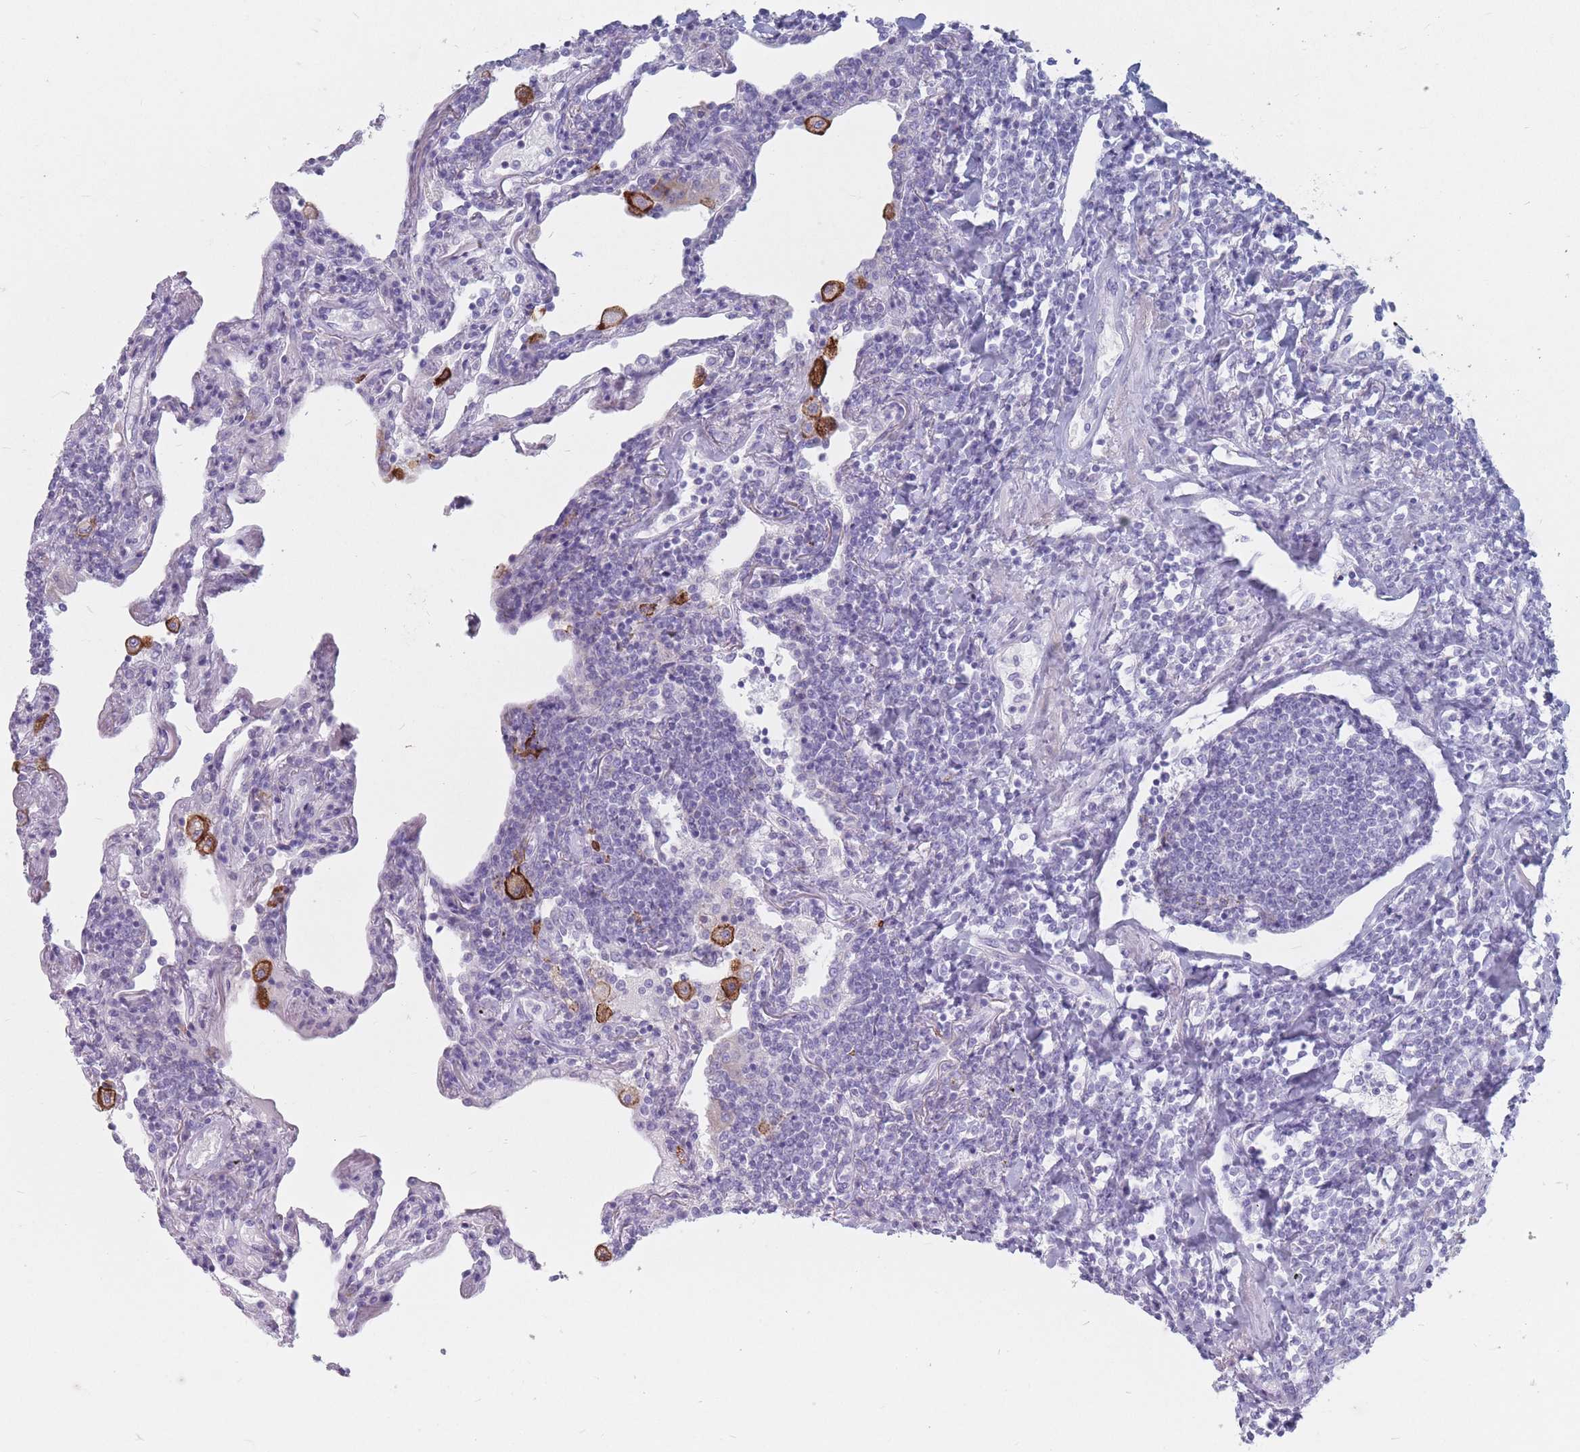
{"staining": {"intensity": "negative", "quantity": "none", "location": "none"}, "tissue": "lymphoma", "cell_type": "Tumor cells", "image_type": "cancer", "snomed": [{"axis": "morphology", "description": "Malignant lymphoma, non-Hodgkin's type, Low grade"}, {"axis": "topography", "description": "Lung"}], "caption": "High power microscopy image of an immunohistochemistry micrograph of lymphoma, revealing no significant expression in tumor cells.", "gene": "ST3GAL5", "patient": {"sex": "female", "age": 71}}